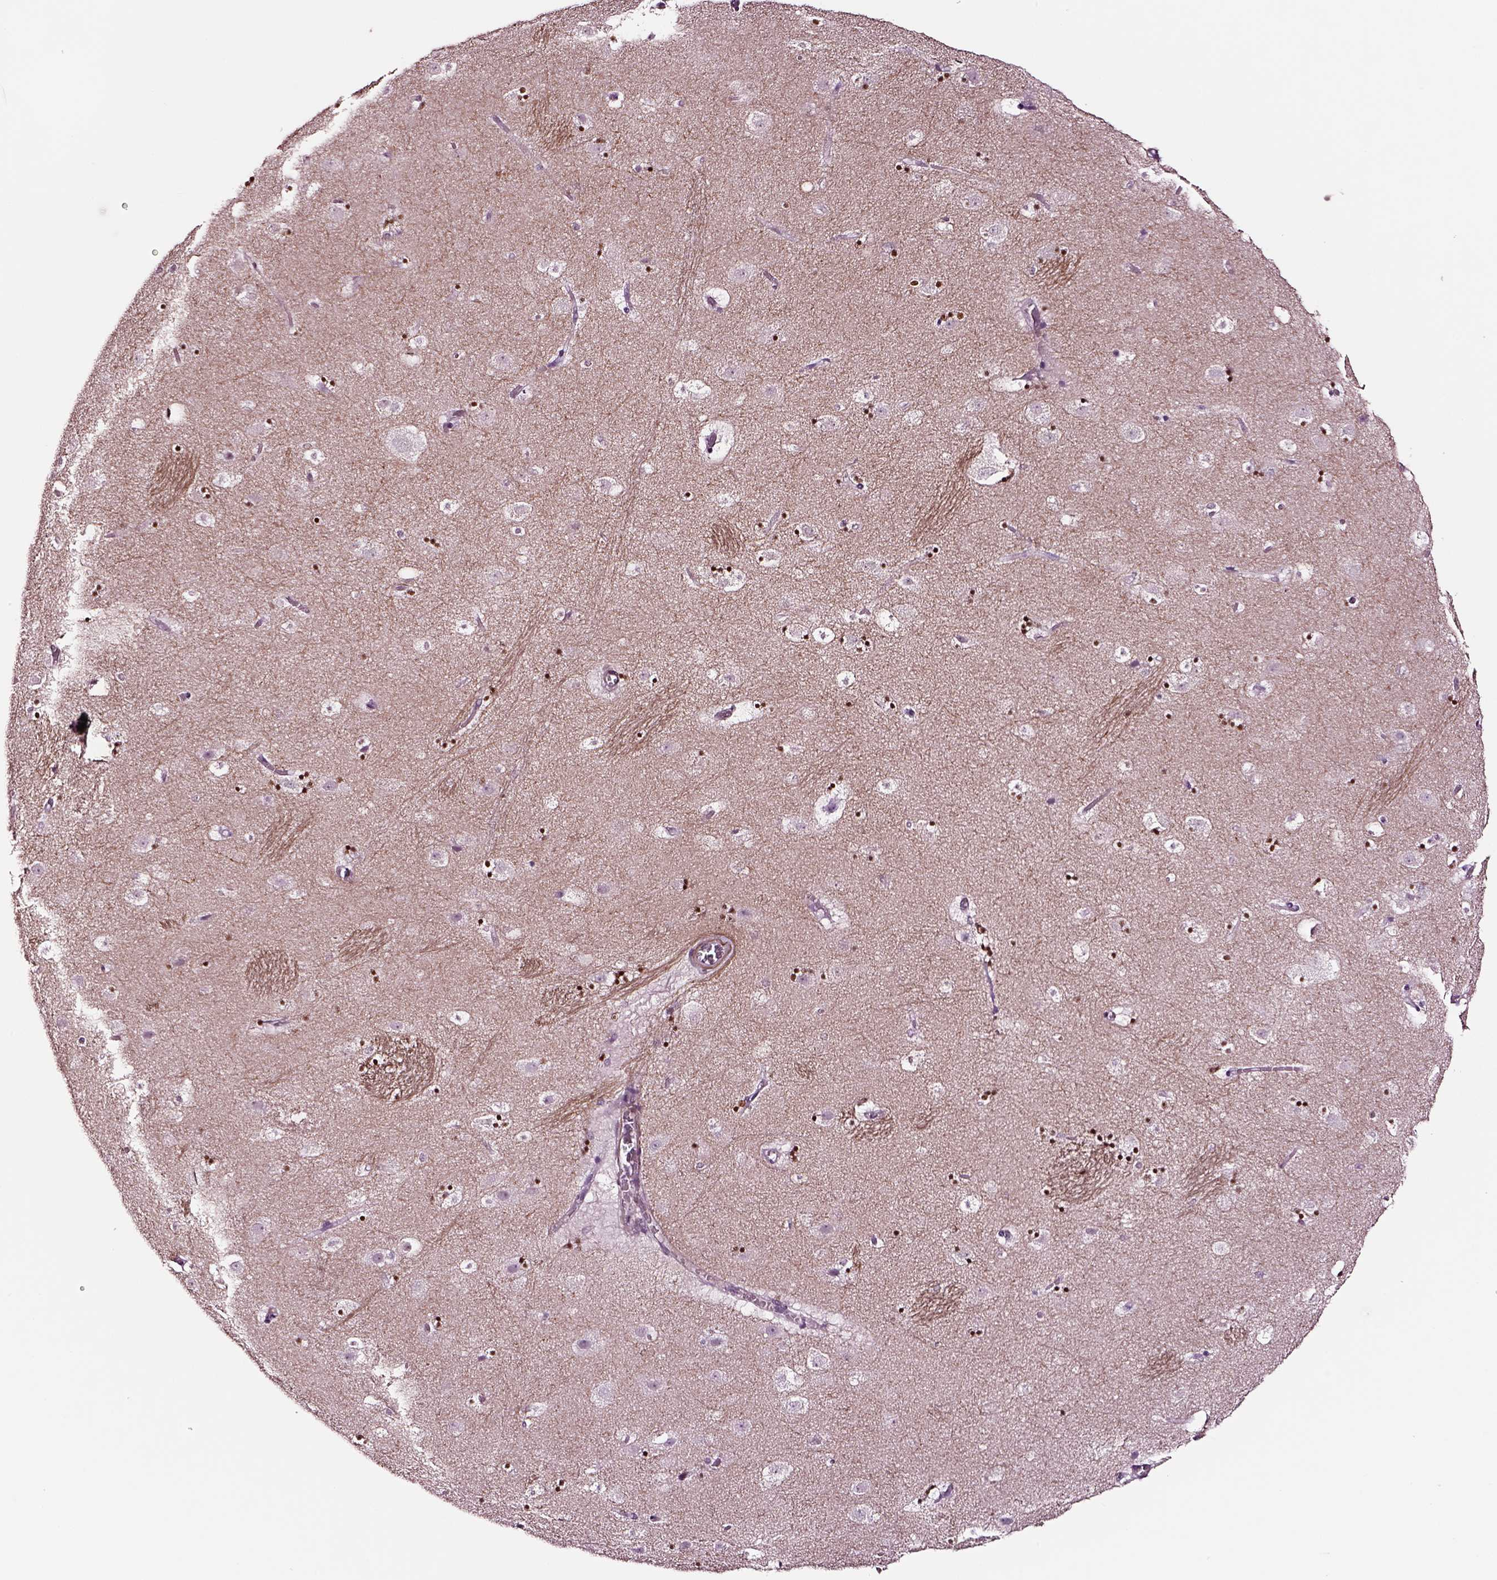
{"staining": {"intensity": "strong", "quantity": "25%-75%", "location": "nuclear"}, "tissue": "caudate", "cell_type": "Glial cells", "image_type": "normal", "snomed": [{"axis": "morphology", "description": "Normal tissue, NOS"}, {"axis": "topography", "description": "Lateral ventricle wall"}], "caption": "DAB (3,3'-diaminobenzidine) immunohistochemical staining of benign human caudate reveals strong nuclear protein positivity in about 25%-75% of glial cells.", "gene": "SOX10", "patient": {"sex": "male", "age": 37}}